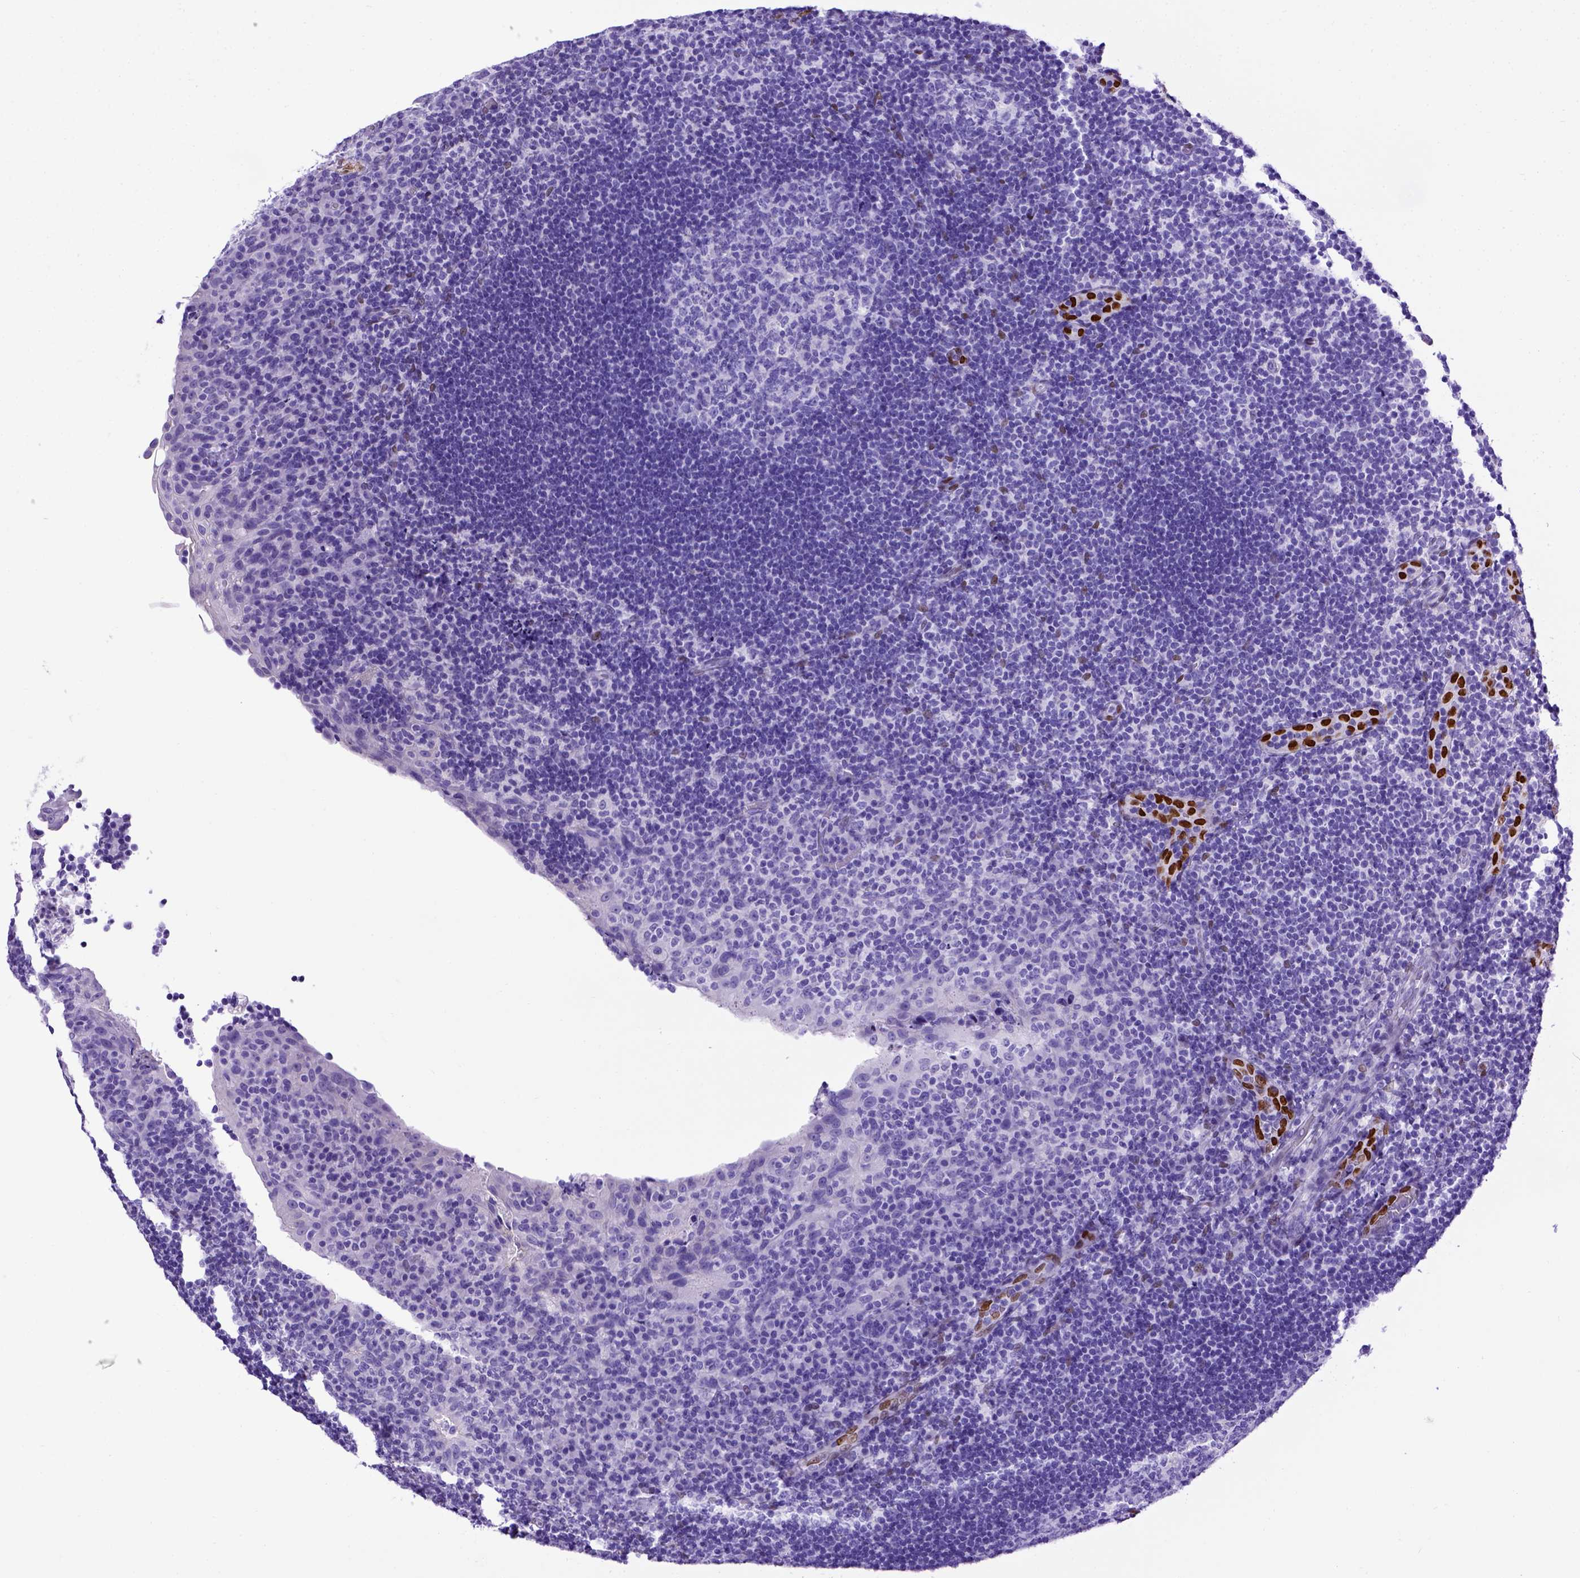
{"staining": {"intensity": "negative", "quantity": "none", "location": "none"}, "tissue": "tonsil", "cell_type": "Germinal center cells", "image_type": "normal", "snomed": [{"axis": "morphology", "description": "Normal tissue, NOS"}, {"axis": "topography", "description": "Tonsil"}], "caption": "Micrograph shows no significant protein positivity in germinal center cells of unremarkable tonsil.", "gene": "MEOX2", "patient": {"sex": "male", "age": 17}}